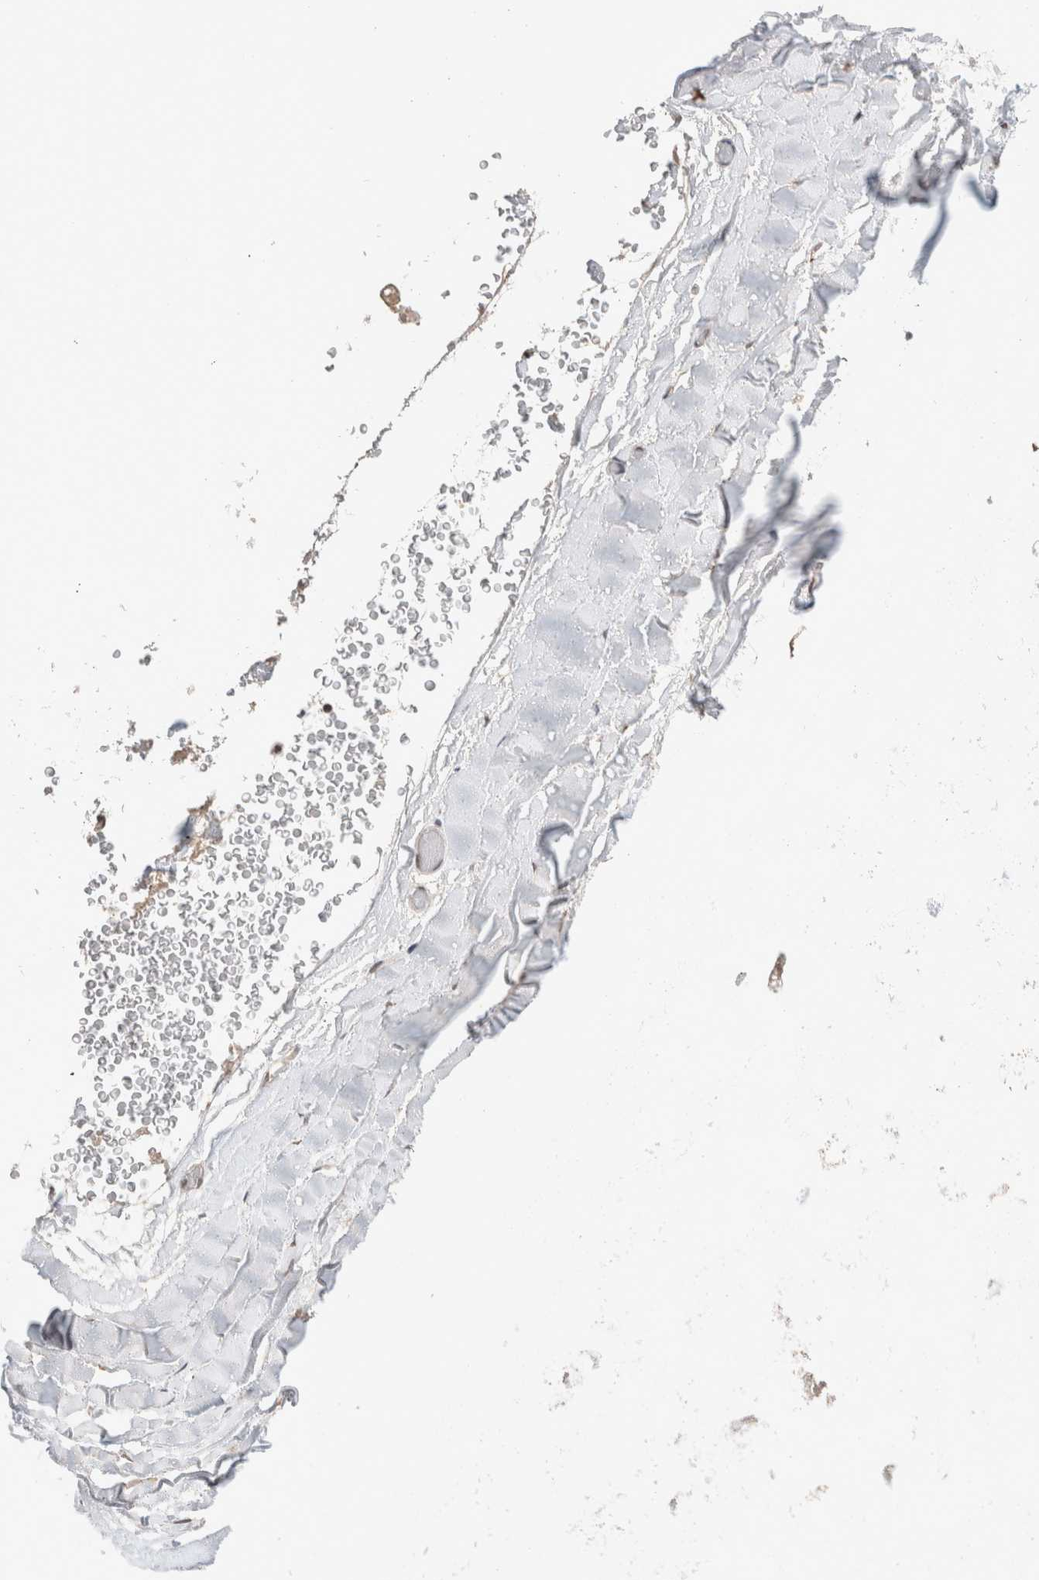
{"staining": {"intensity": "negative", "quantity": "none", "location": "none"}, "tissue": "adipose tissue", "cell_type": "Adipocytes", "image_type": "normal", "snomed": [{"axis": "morphology", "description": "Normal tissue, NOS"}, {"axis": "topography", "description": "Bronchus"}], "caption": "Adipocytes show no significant protein expression in benign adipose tissue. (Brightfield microscopy of DAB immunohistochemistry (IHC) at high magnification).", "gene": "SYDE2", "patient": {"sex": "male", "age": 66}}